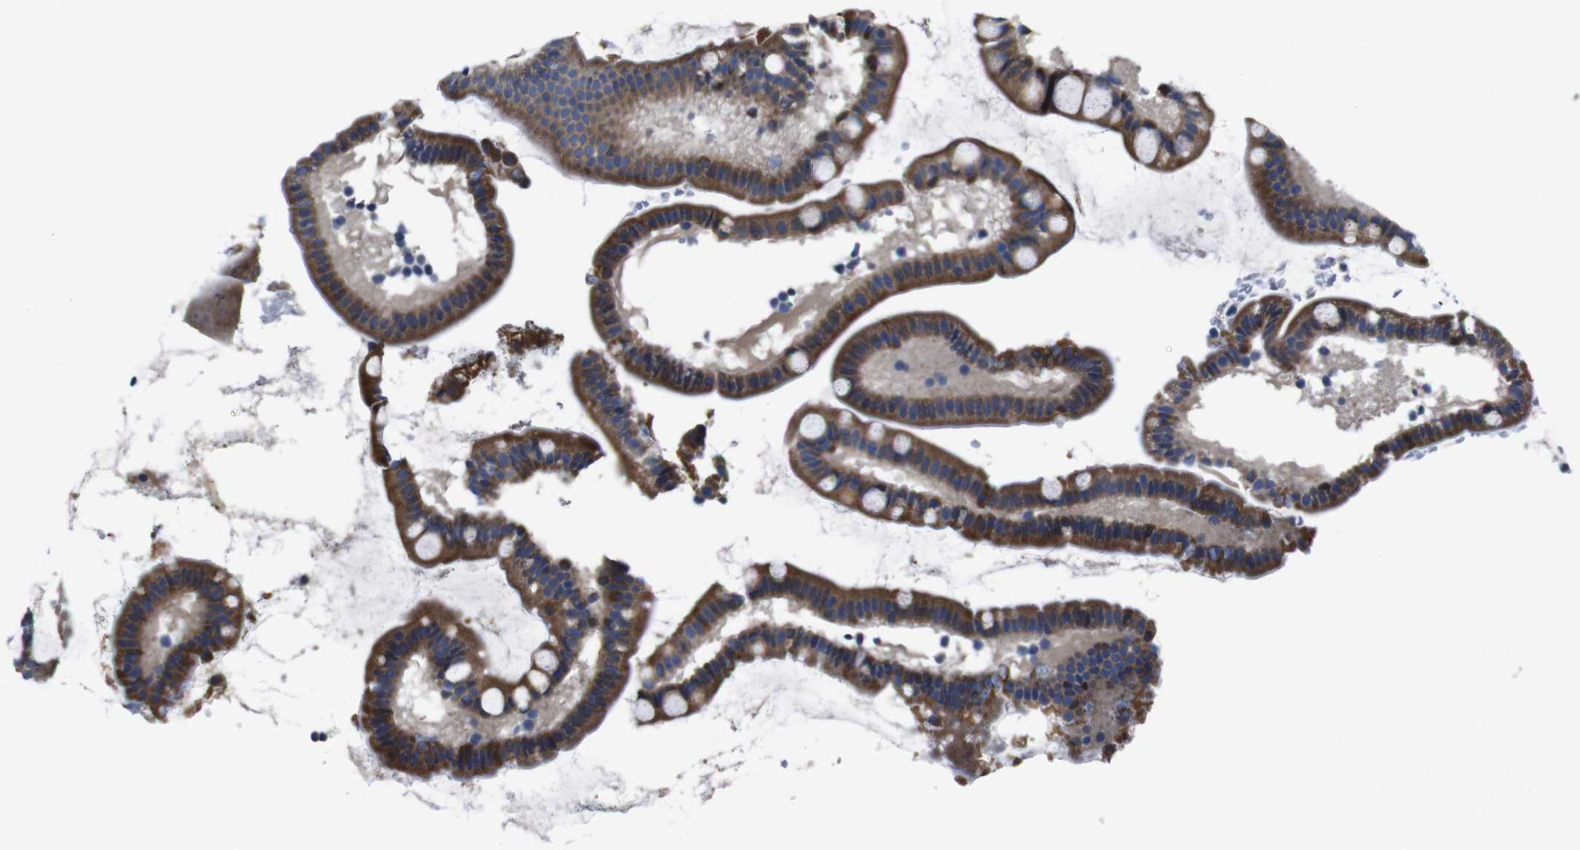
{"staining": {"intensity": "moderate", "quantity": ">75%", "location": "cytoplasmic/membranous"}, "tissue": "small intestine", "cell_type": "Glandular cells", "image_type": "normal", "snomed": [{"axis": "morphology", "description": "Normal tissue, NOS"}, {"axis": "topography", "description": "Small intestine"}], "caption": "Brown immunohistochemical staining in benign small intestine exhibits moderate cytoplasmic/membranous expression in about >75% of glandular cells. The protein is stained brown, and the nuclei are stained in blue (DAB IHC with brightfield microscopy, high magnification).", "gene": "GGT7", "patient": {"sex": "female", "age": 84}}